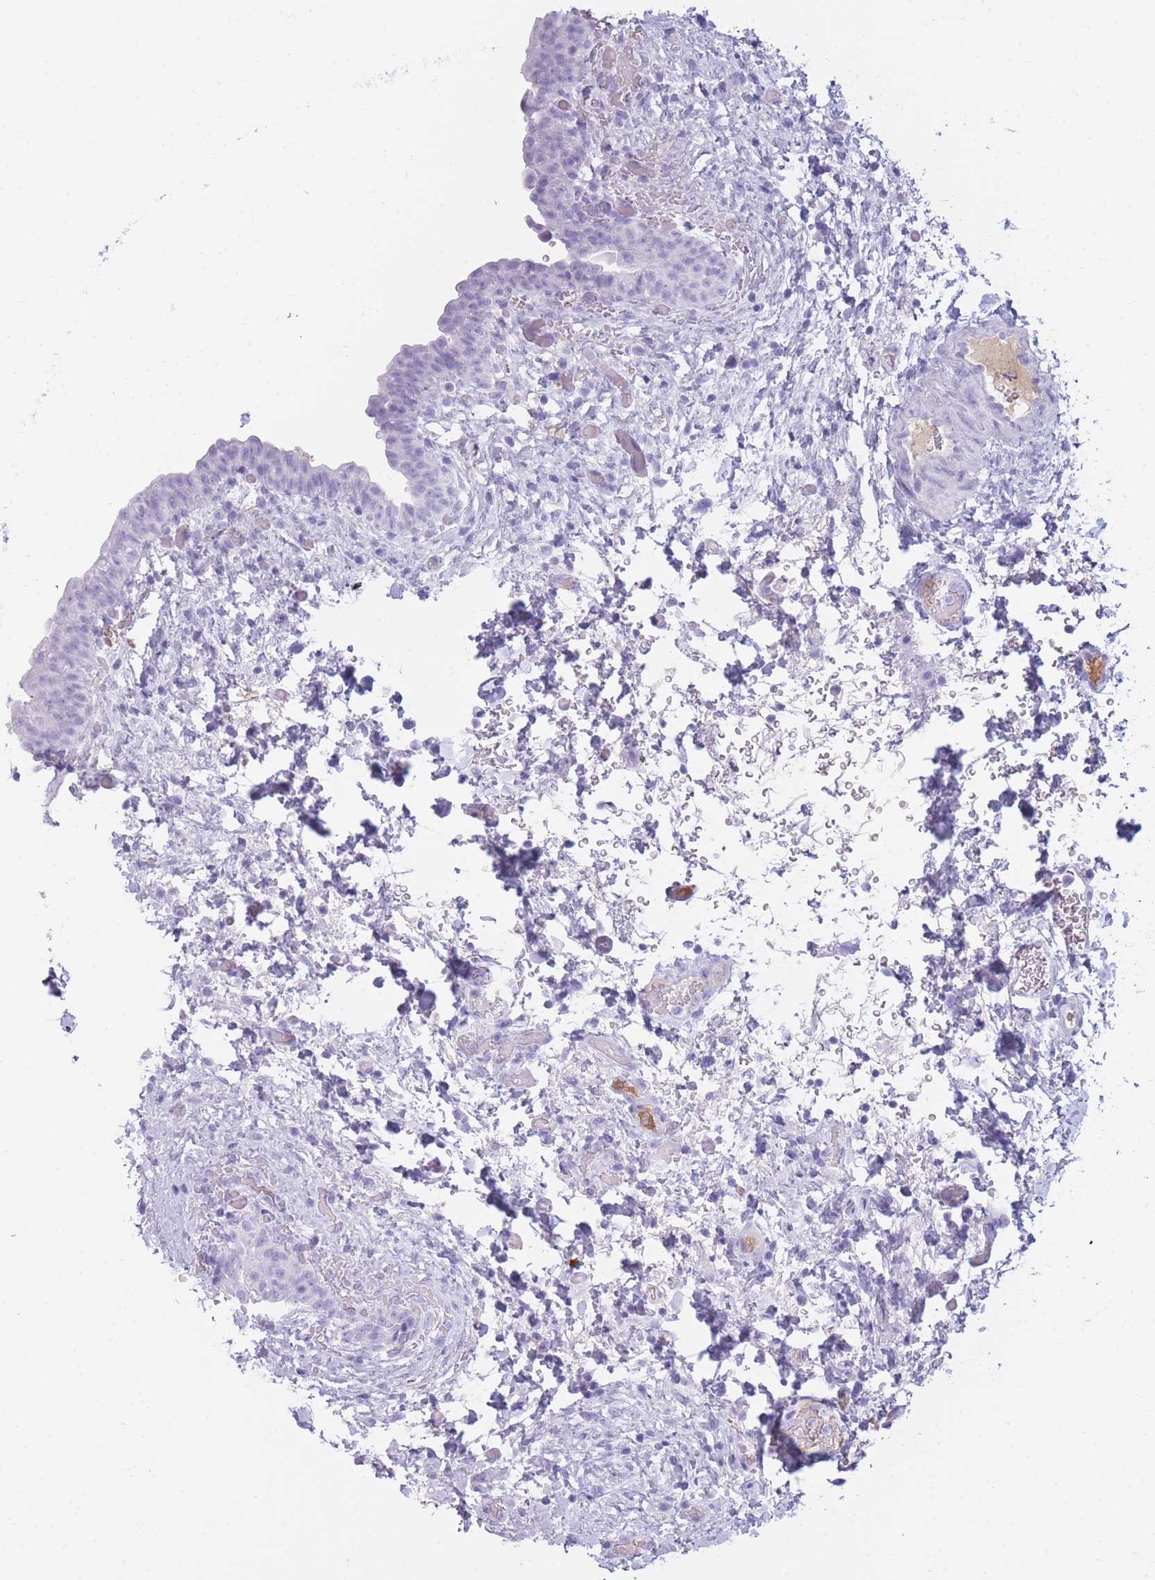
{"staining": {"intensity": "negative", "quantity": "none", "location": "none"}, "tissue": "urinary bladder", "cell_type": "Urothelial cells", "image_type": "normal", "snomed": [{"axis": "morphology", "description": "Normal tissue, NOS"}, {"axis": "topography", "description": "Urinary bladder"}], "caption": "Immunohistochemical staining of benign urinary bladder demonstrates no significant staining in urothelial cells.", "gene": "TNFSF11", "patient": {"sex": "male", "age": 69}}